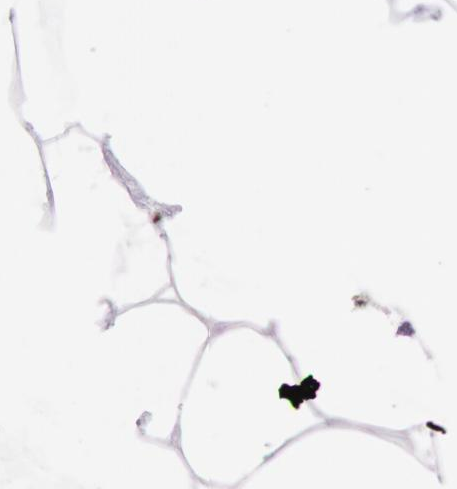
{"staining": {"intensity": "moderate", "quantity": ">75%", "location": "nuclear"}, "tissue": "adipose tissue", "cell_type": "Adipocytes", "image_type": "normal", "snomed": [{"axis": "morphology", "description": "Normal tissue, NOS"}, {"axis": "morphology", "description": "Duct carcinoma"}, {"axis": "topography", "description": "Breast"}, {"axis": "topography", "description": "Adipose tissue"}], "caption": "About >75% of adipocytes in benign human adipose tissue show moderate nuclear protein expression as visualized by brown immunohistochemical staining.", "gene": "NBN", "patient": {"sex": "female", "age": 37}}